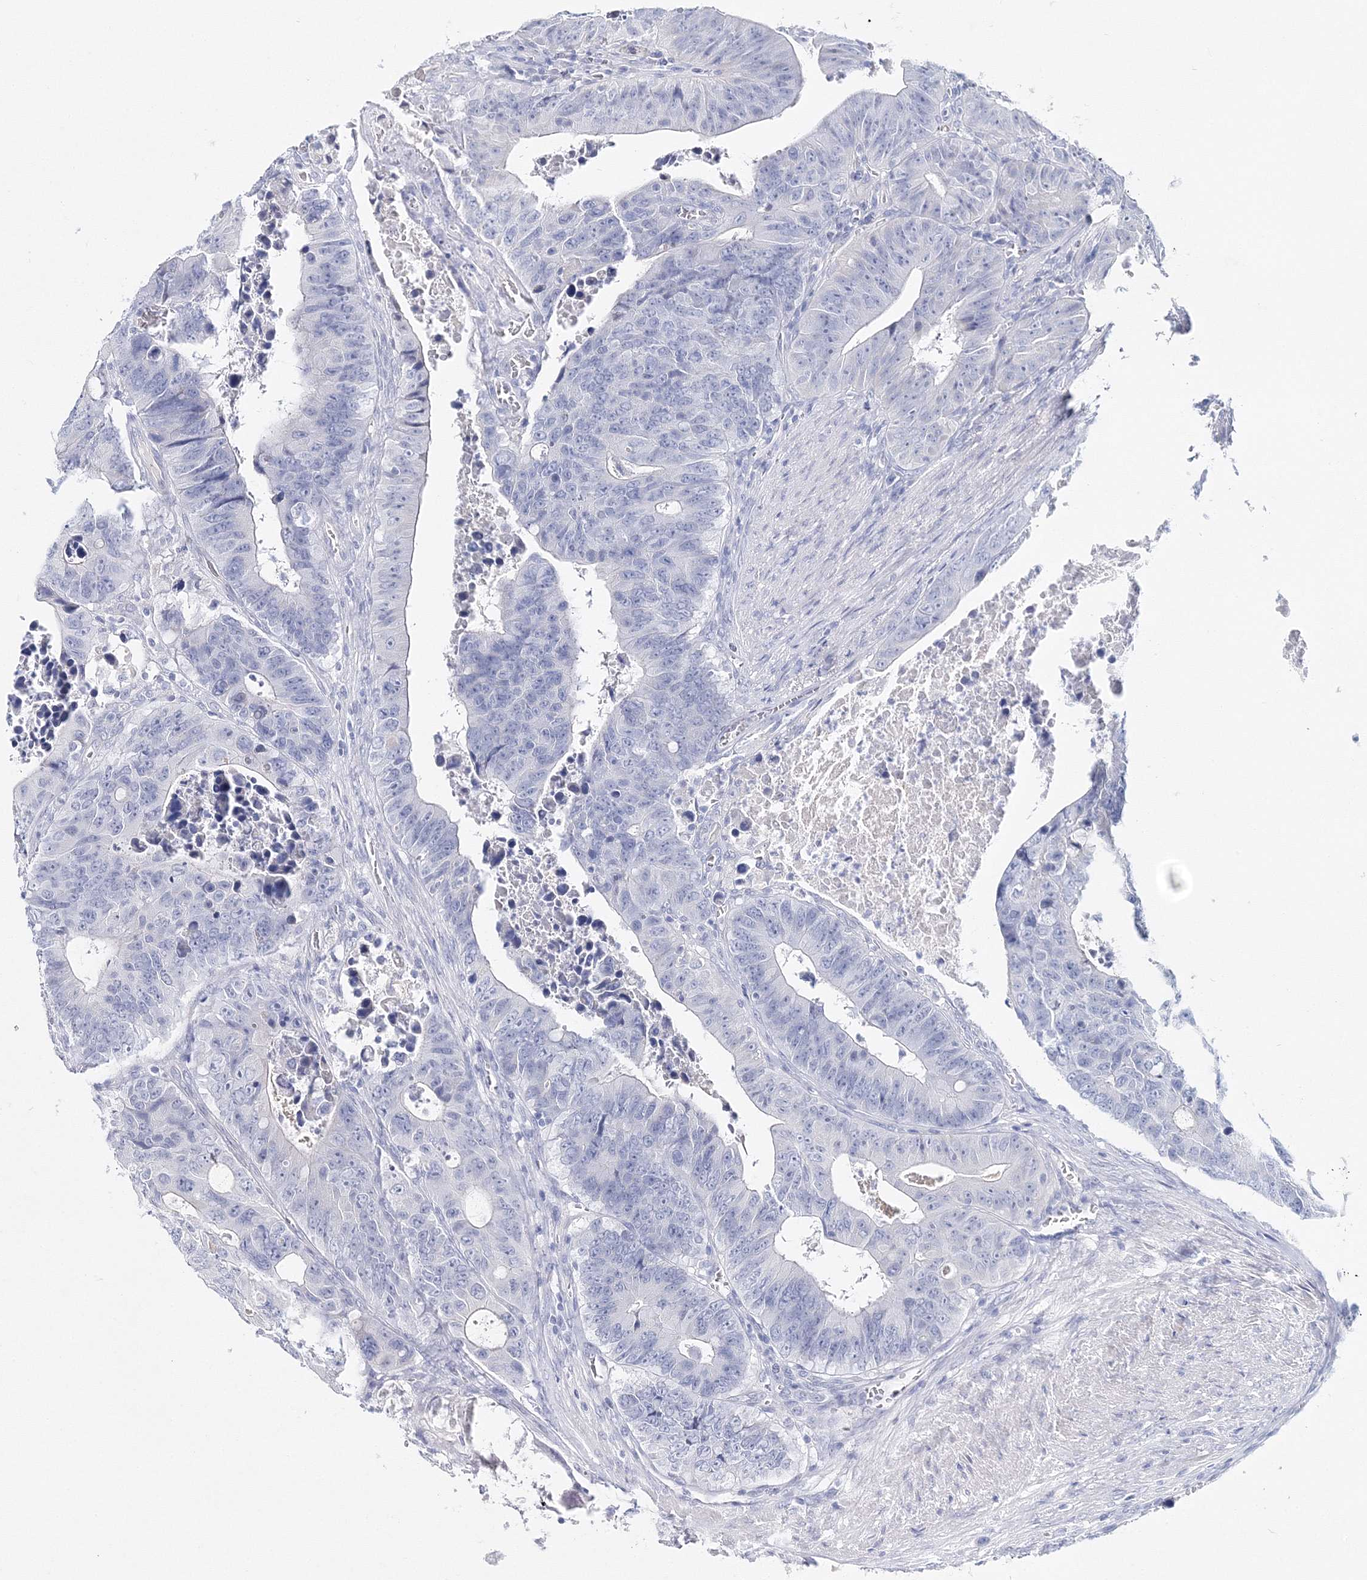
{"staining": {"intensity": "negative", "quantity": "none", "location": "none"}, "tissue": "colorectal cancer", "cell_type": "Tumor cells", "image_type": "cancer", "snomed": [{"axis": "morphology", "description": "Adenocarcinoma, NOS"}, {"axis": "topography", "description": "Colon"}], "caption": "This is a photomicrograph of immunohistochemistry staining of colorectal cancer (adenocarcinoma), which shows no expression in tumor cells.", "gene": "MYOZ2", "patient": {"sex": "male", "age": 87}}